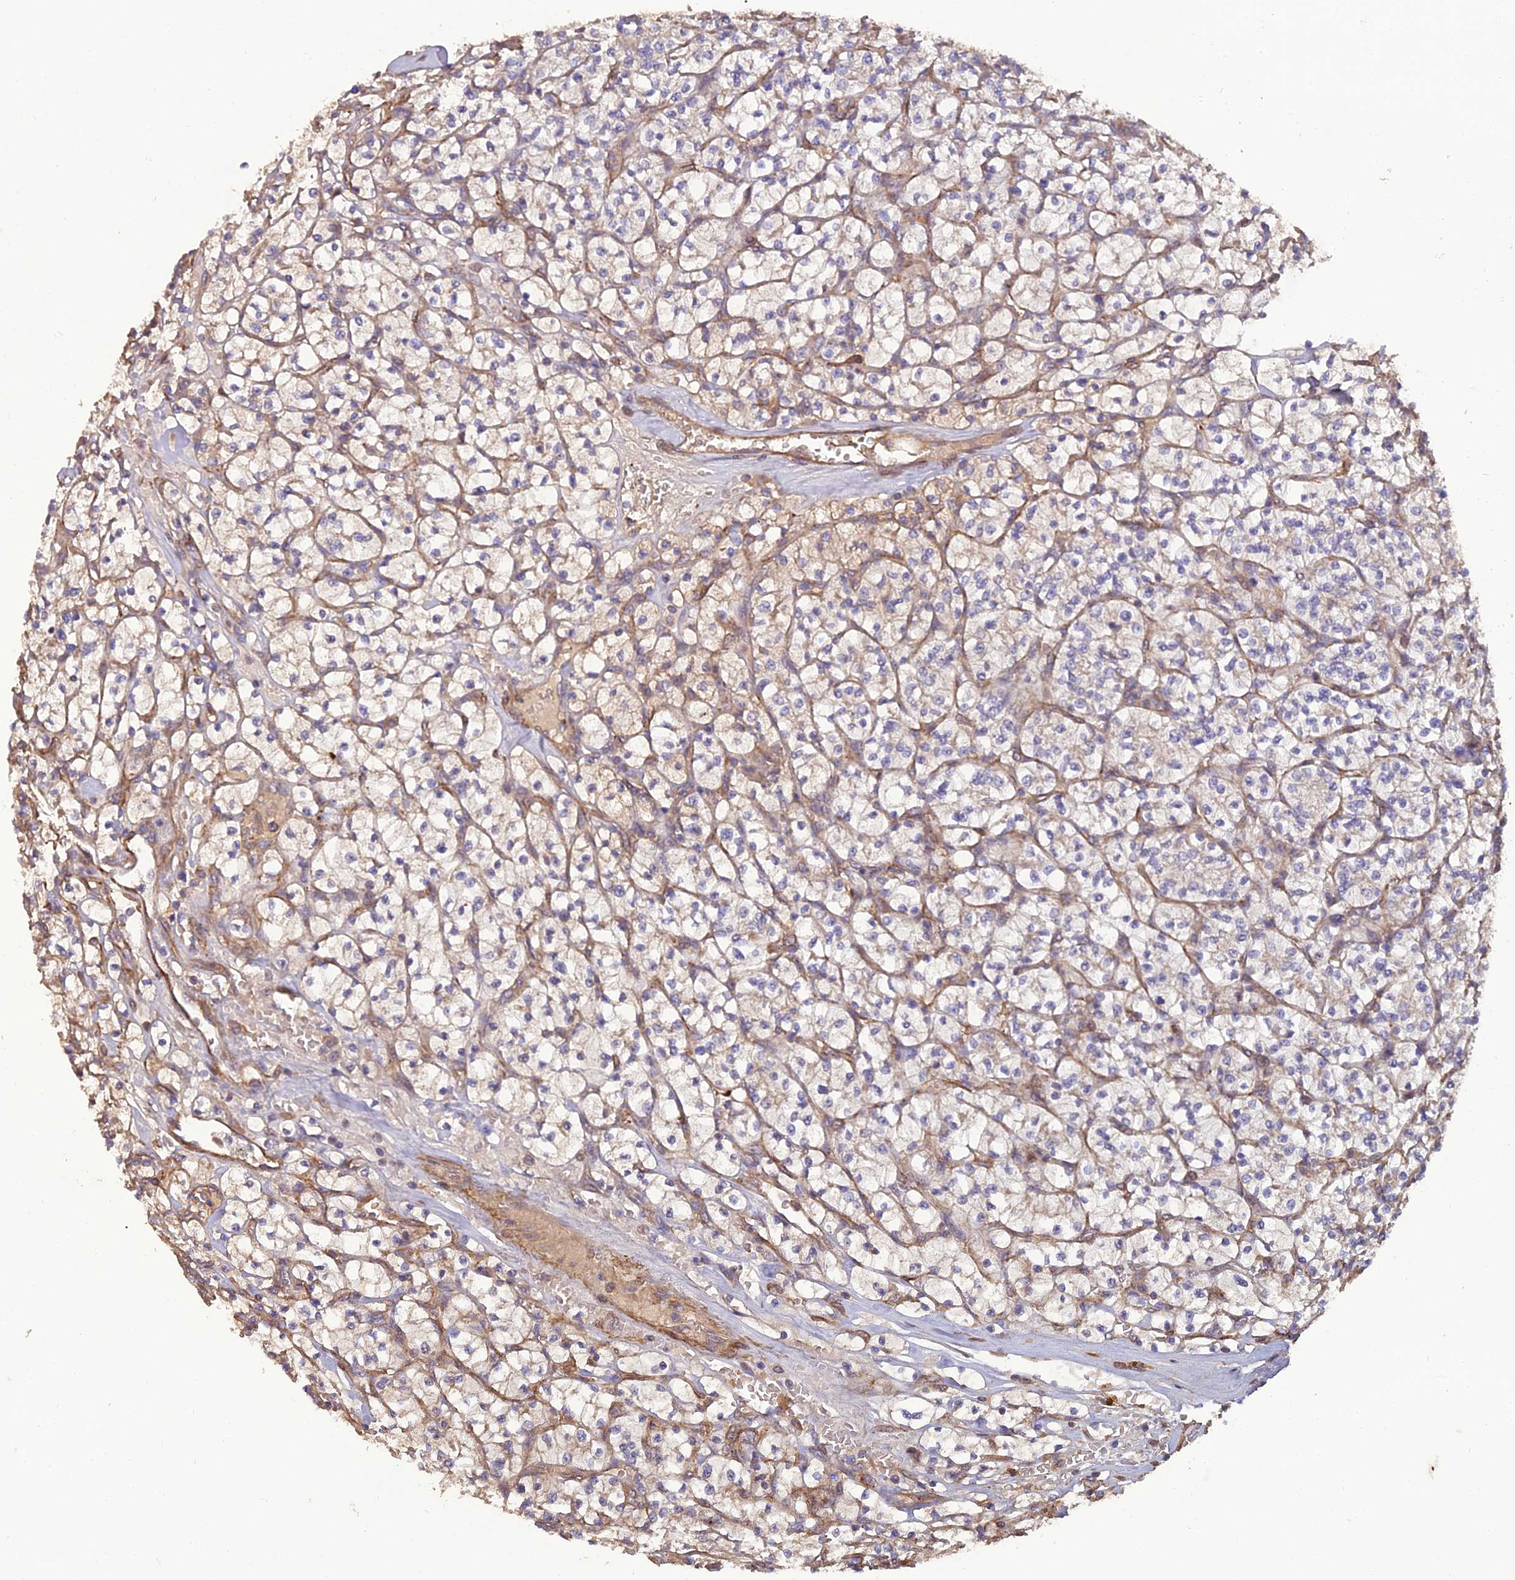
{"staining": {"intensity": "negative", "quantity": "none", "location": "none"}, "tissue": "renal cancer", "cell_type": "Tumor cells", "image_type": "cancer", "snomed": [{"axis": "morphology", "description": "Adenocarcinoma, NOS"}, {"axis": "topography", "description": "Kidney"}], "caption": "This image is of renal cancer stained with immunohistochemistry to label a protein in brown with the nuclei are counter-stained blue. There is no staining in tumor cells. (DAB (3,3'-diaminobenzidine) immunohistochemistry (IHC) visualized using brightfield microscopy, high magnification).", "gene": "ATP6V0A2", "patient": {"sex": "female", "age": 64}}